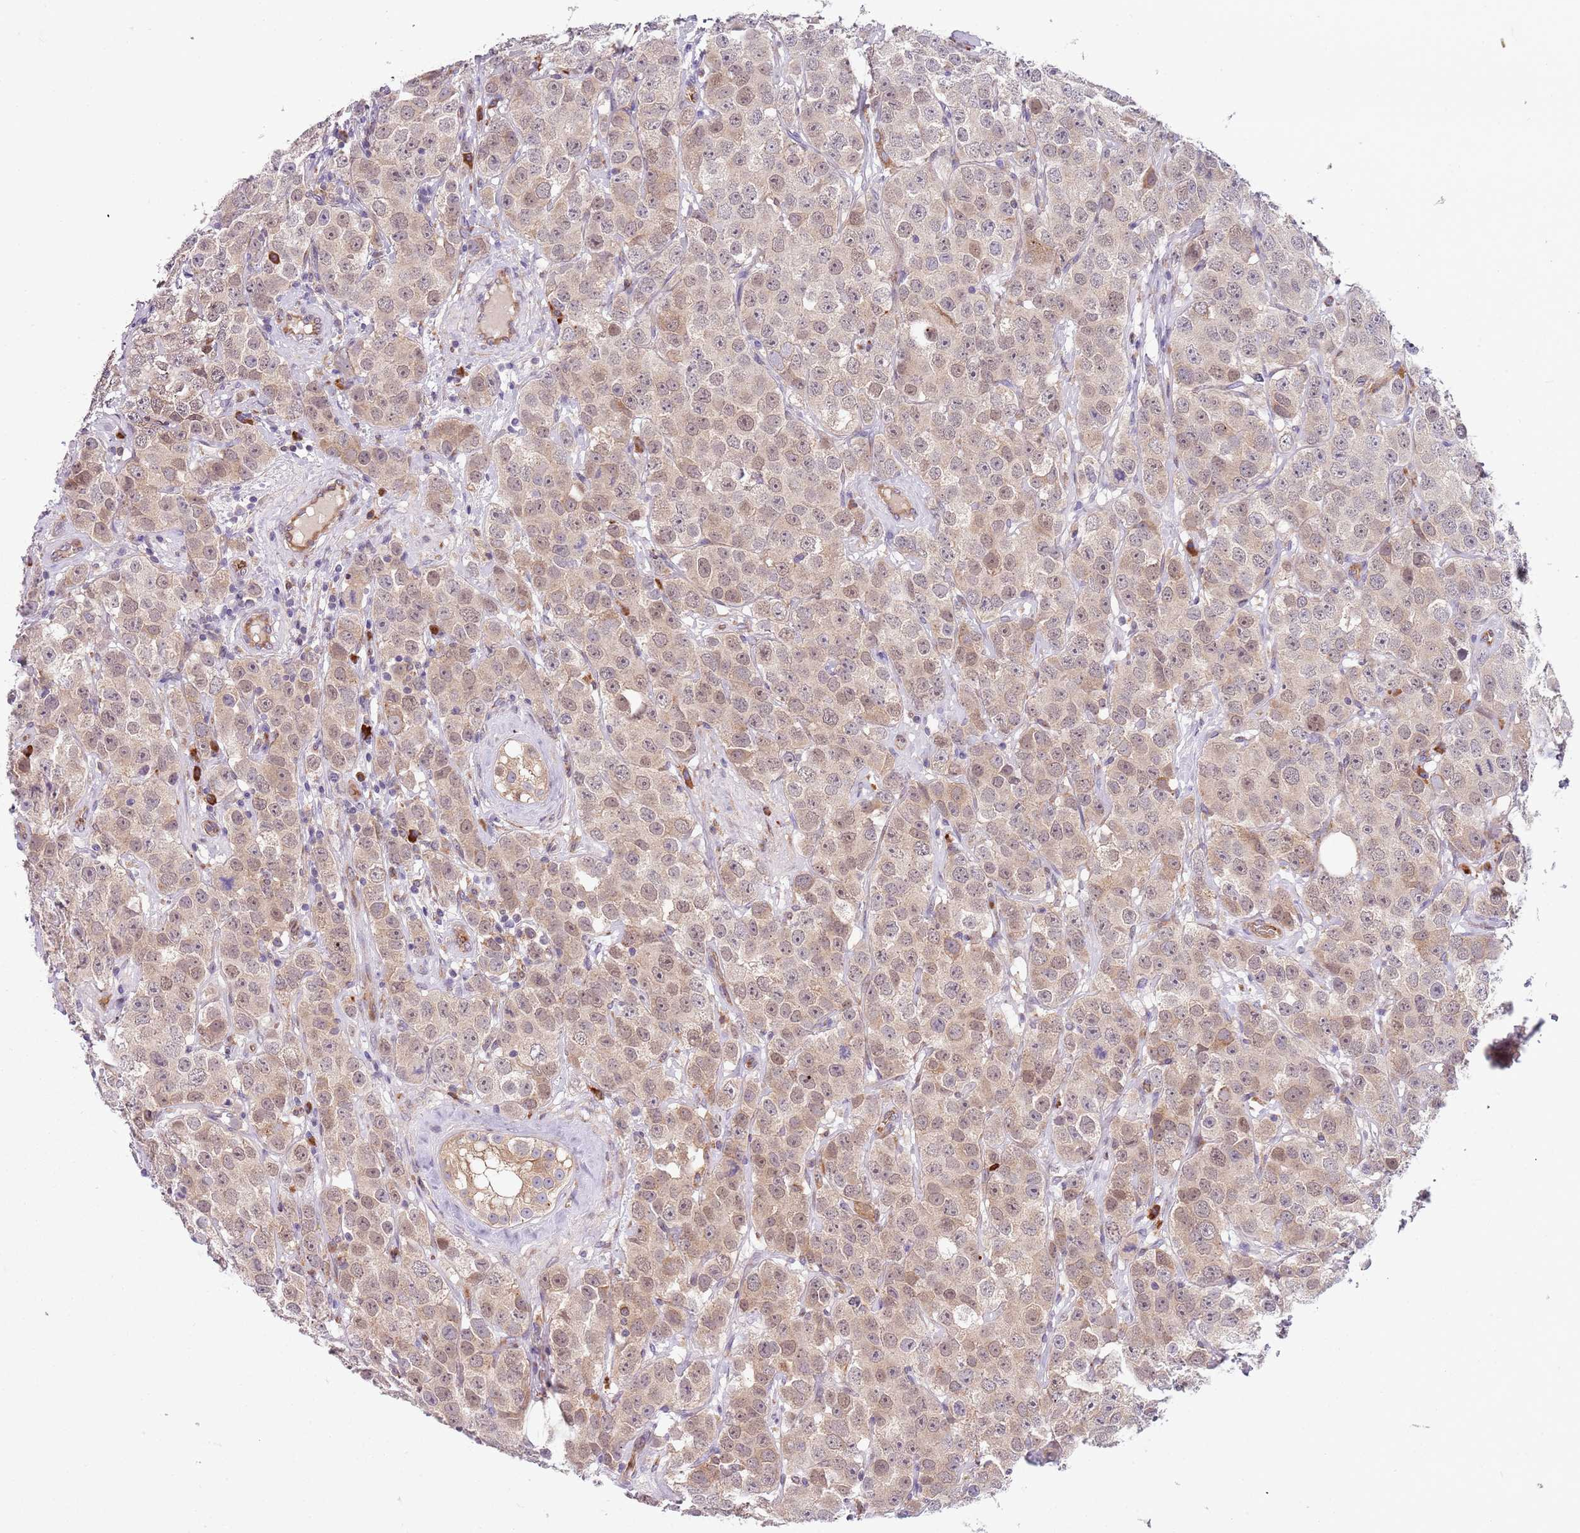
{"staining": {"intensity": "weak", "quantity": ">75%", "location": "cytoplasmic/membranous"}, "tissue": "testis cancer", "cell_type": "Tumor cells", "image_type": "cancer", "snomed": [{"axis": "morphology", "description": "Seminoma, NOS"}, {"axis": "topography", "description": "Testis"}], "caption": "Protein analysis of testis cancer tissue displays weak cytoplasmic/membranous expression in approximately >75% of tumor cells. (DAB (3,3'-diaminobenzidine) IHC, brown staining for protein, blue staining for nuclei).", "gene": "VWCE", "patient": {"sex": "male", "age": 28}}